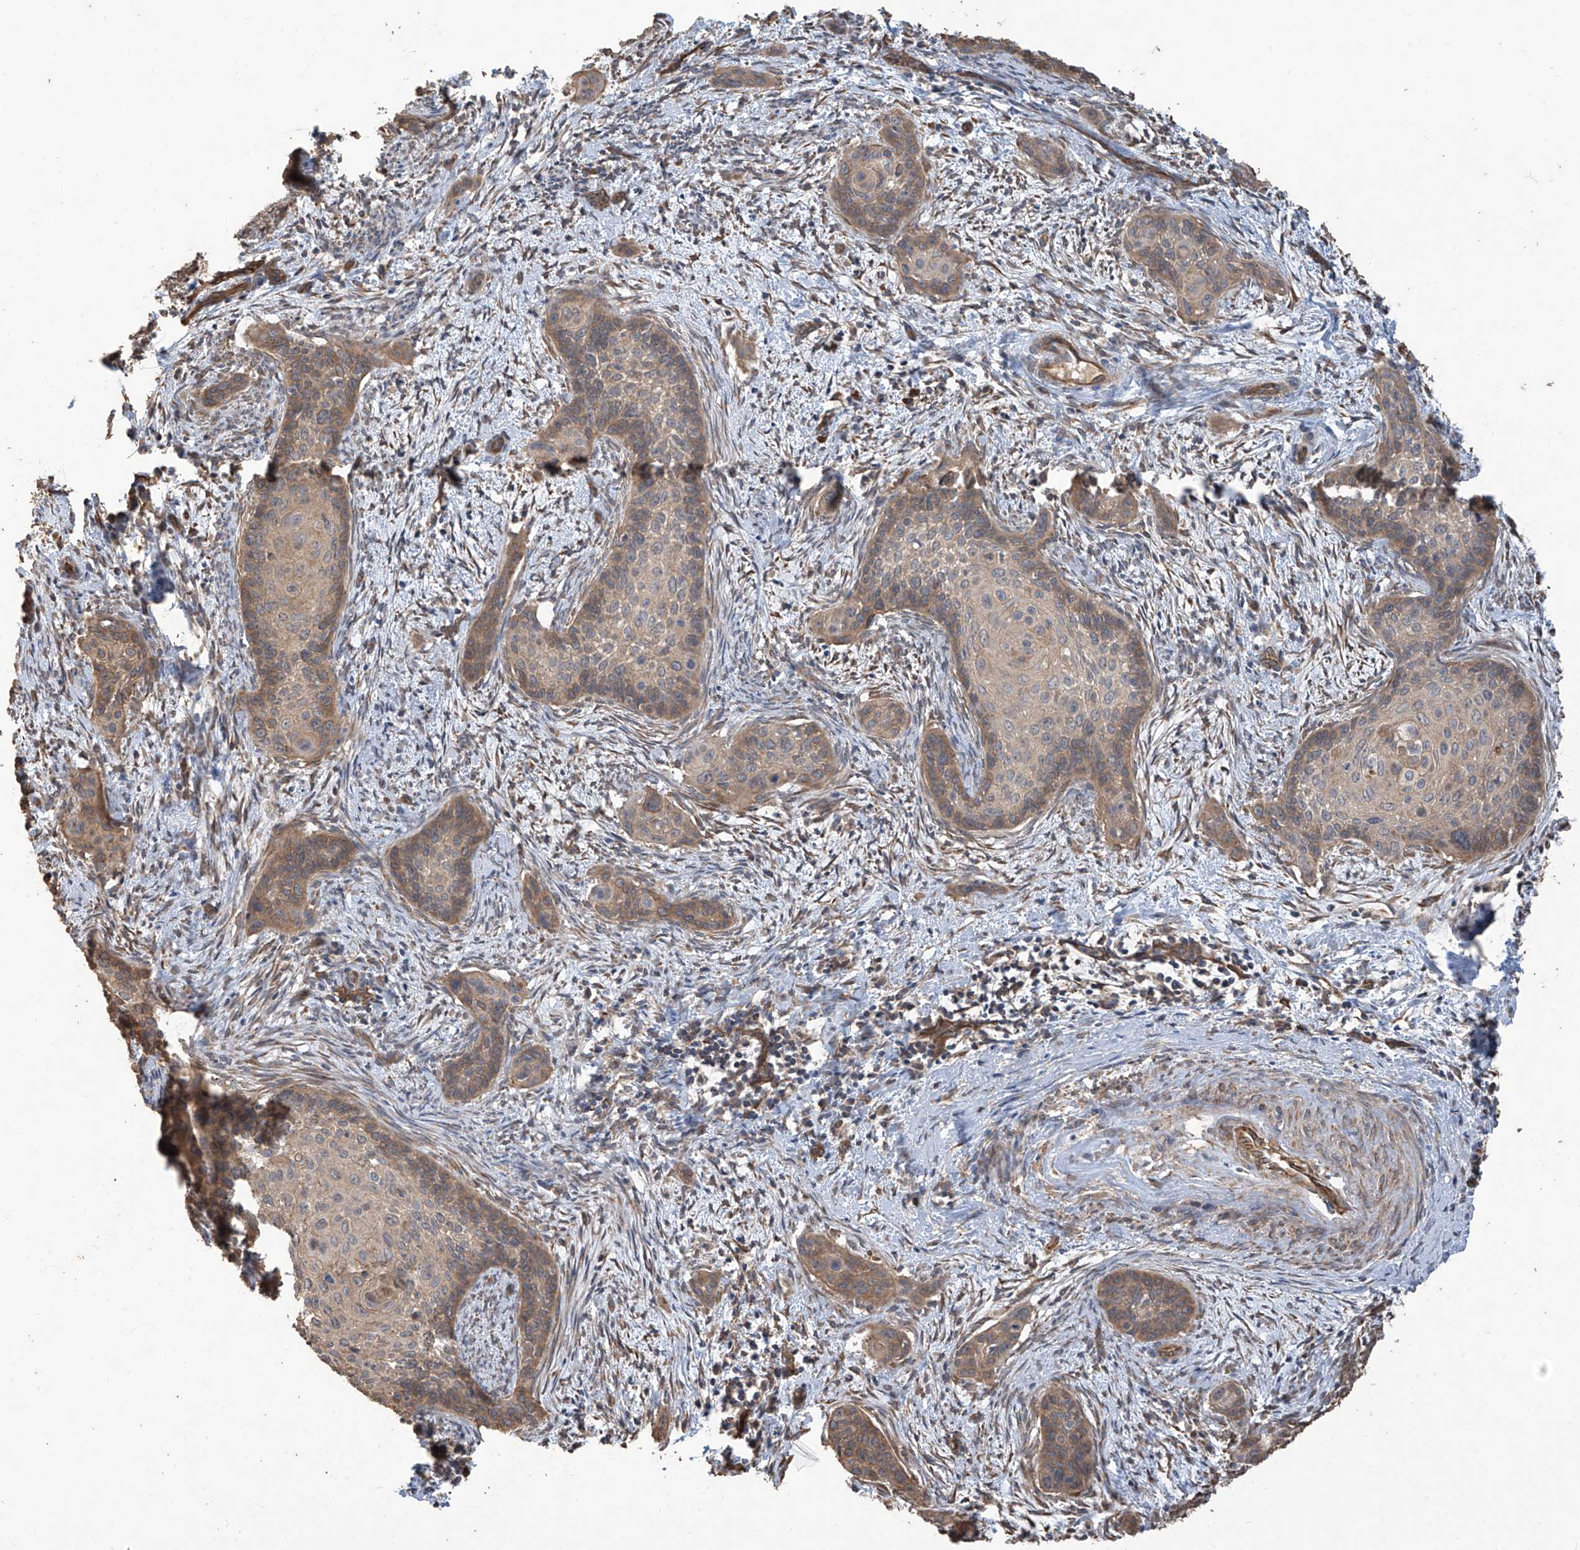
{"staining": {"intensity": "moderate", "quantity": "25%-75%", "location": "cytoplasmic/membranous"}, "tissue": "cervical cancer", "cell_type": "Tumor cells", "image_type": "cancer", "snomed": [{"axis": "morphology", "description": "Squamous cell carcinoma, NOS"}, {"axis": "topography", "description": "Cervix"}], "caption": "About 25%-75% of tumor cells in cervical squamous cell carcinoma exhibit moderate cytoplasmic/membranous protein expression as visualized by brown immunohistochemical staining.", "gene": "AGBL5", "patient": {"sex": "female", "age": 33}}